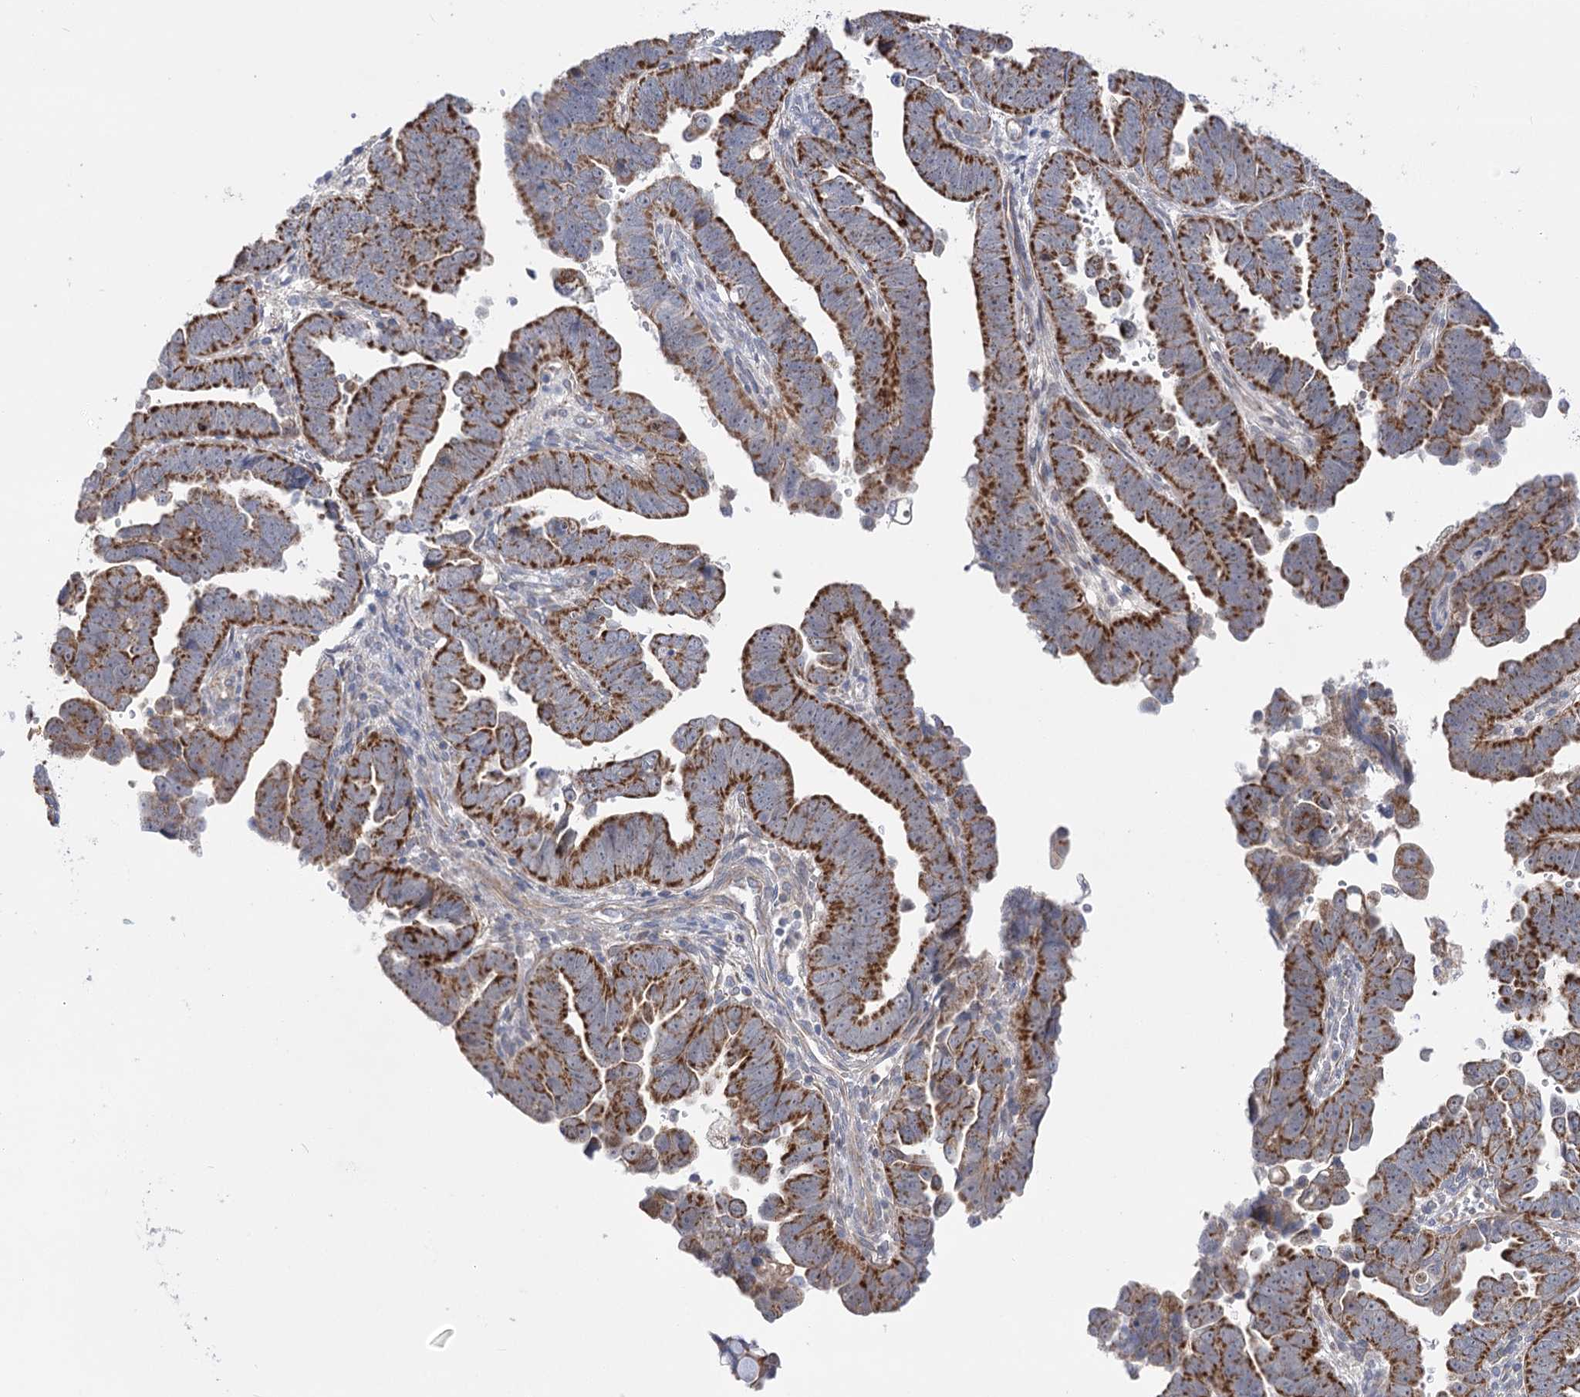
{"staining": {"intensity": "moderate", "quantity": ">75%", "location": "cytoplasmic/membranous"}, "tissue": "endometrial cancer", "cell_type": "Tumor cells", "image_type": "cancer", "snomed": [{"axis": "morphology", "description": "Adenocarcinoma, NOS"}, {"axis": "topography", "description": "Endometrium"}], "caption": "Tumor cells show medium levels of moderate cytoplasmic/membranous positivity in about >75% of cells in human adenocarcinoma (endometrial). (Stains: DAB (3,3'-diaminobenzidine) in brown, nuclei in blue, Microscopy: brightfield microscopy at high magnification).", "gene": "ECHDC3", "patient": {"sex": "female", "age": 75}}